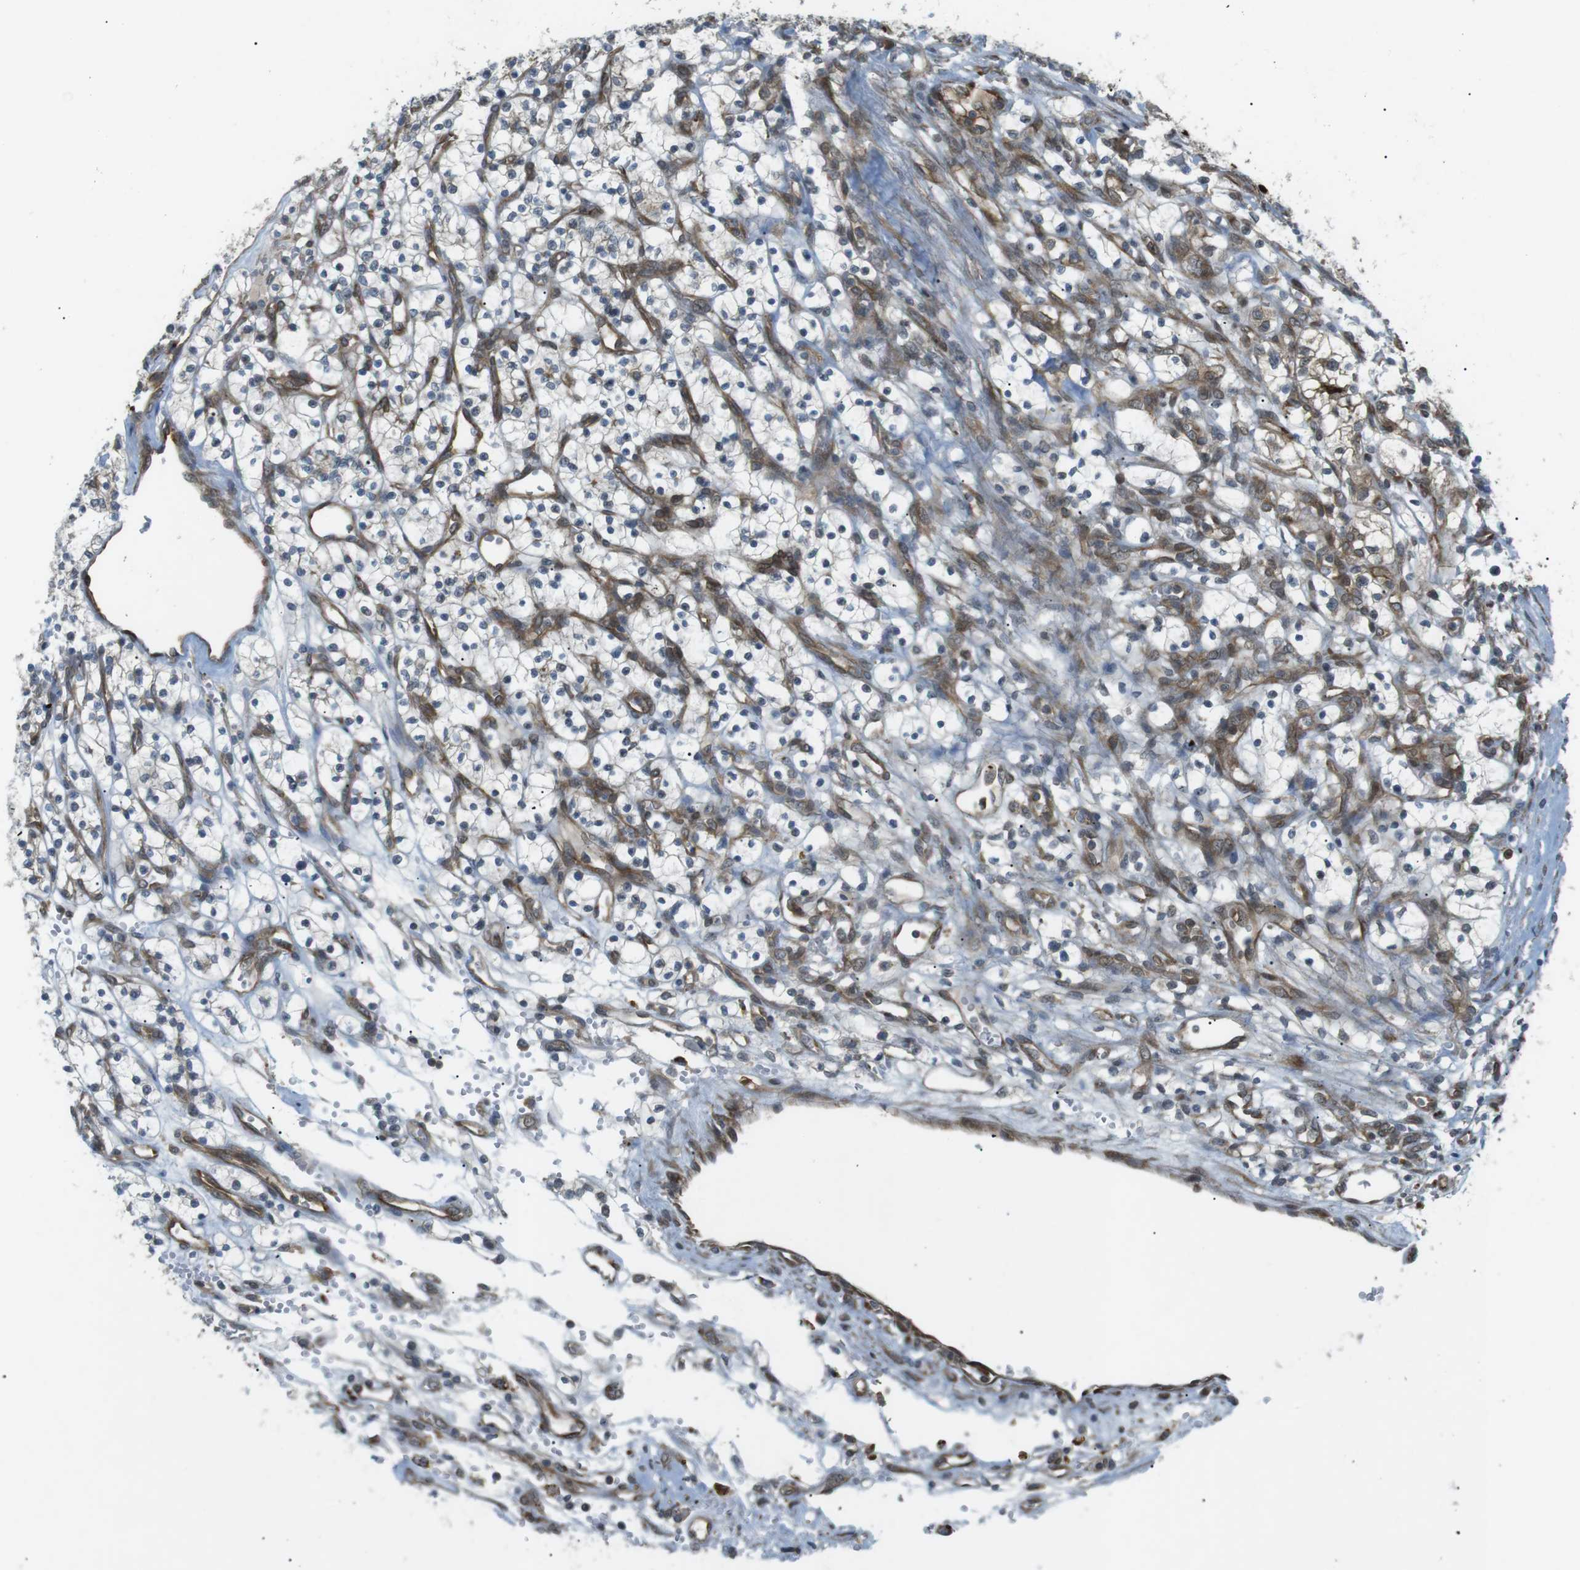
{"staining": {"intensity": "moderate", "quantity": "<25%", "location": "cytoplasmic/membranous"}, "tissue": "renal cancer", "cell_type": "Tumor cells", "image_type": "cancer", "snomed": [{"axis": "morphology", "description": "Adenocarcinoma, NOS"}, {"axis": "topography", "description": "Kidney"}], "caption": "Adenocarcinoma (renal) stained with a brown dye exhibits moderate cytoplasmic/membranous positive positivity in about <25% of tumor cells.", "gene": "KANK2", "patient": {"sex": "female", "age": 57}}